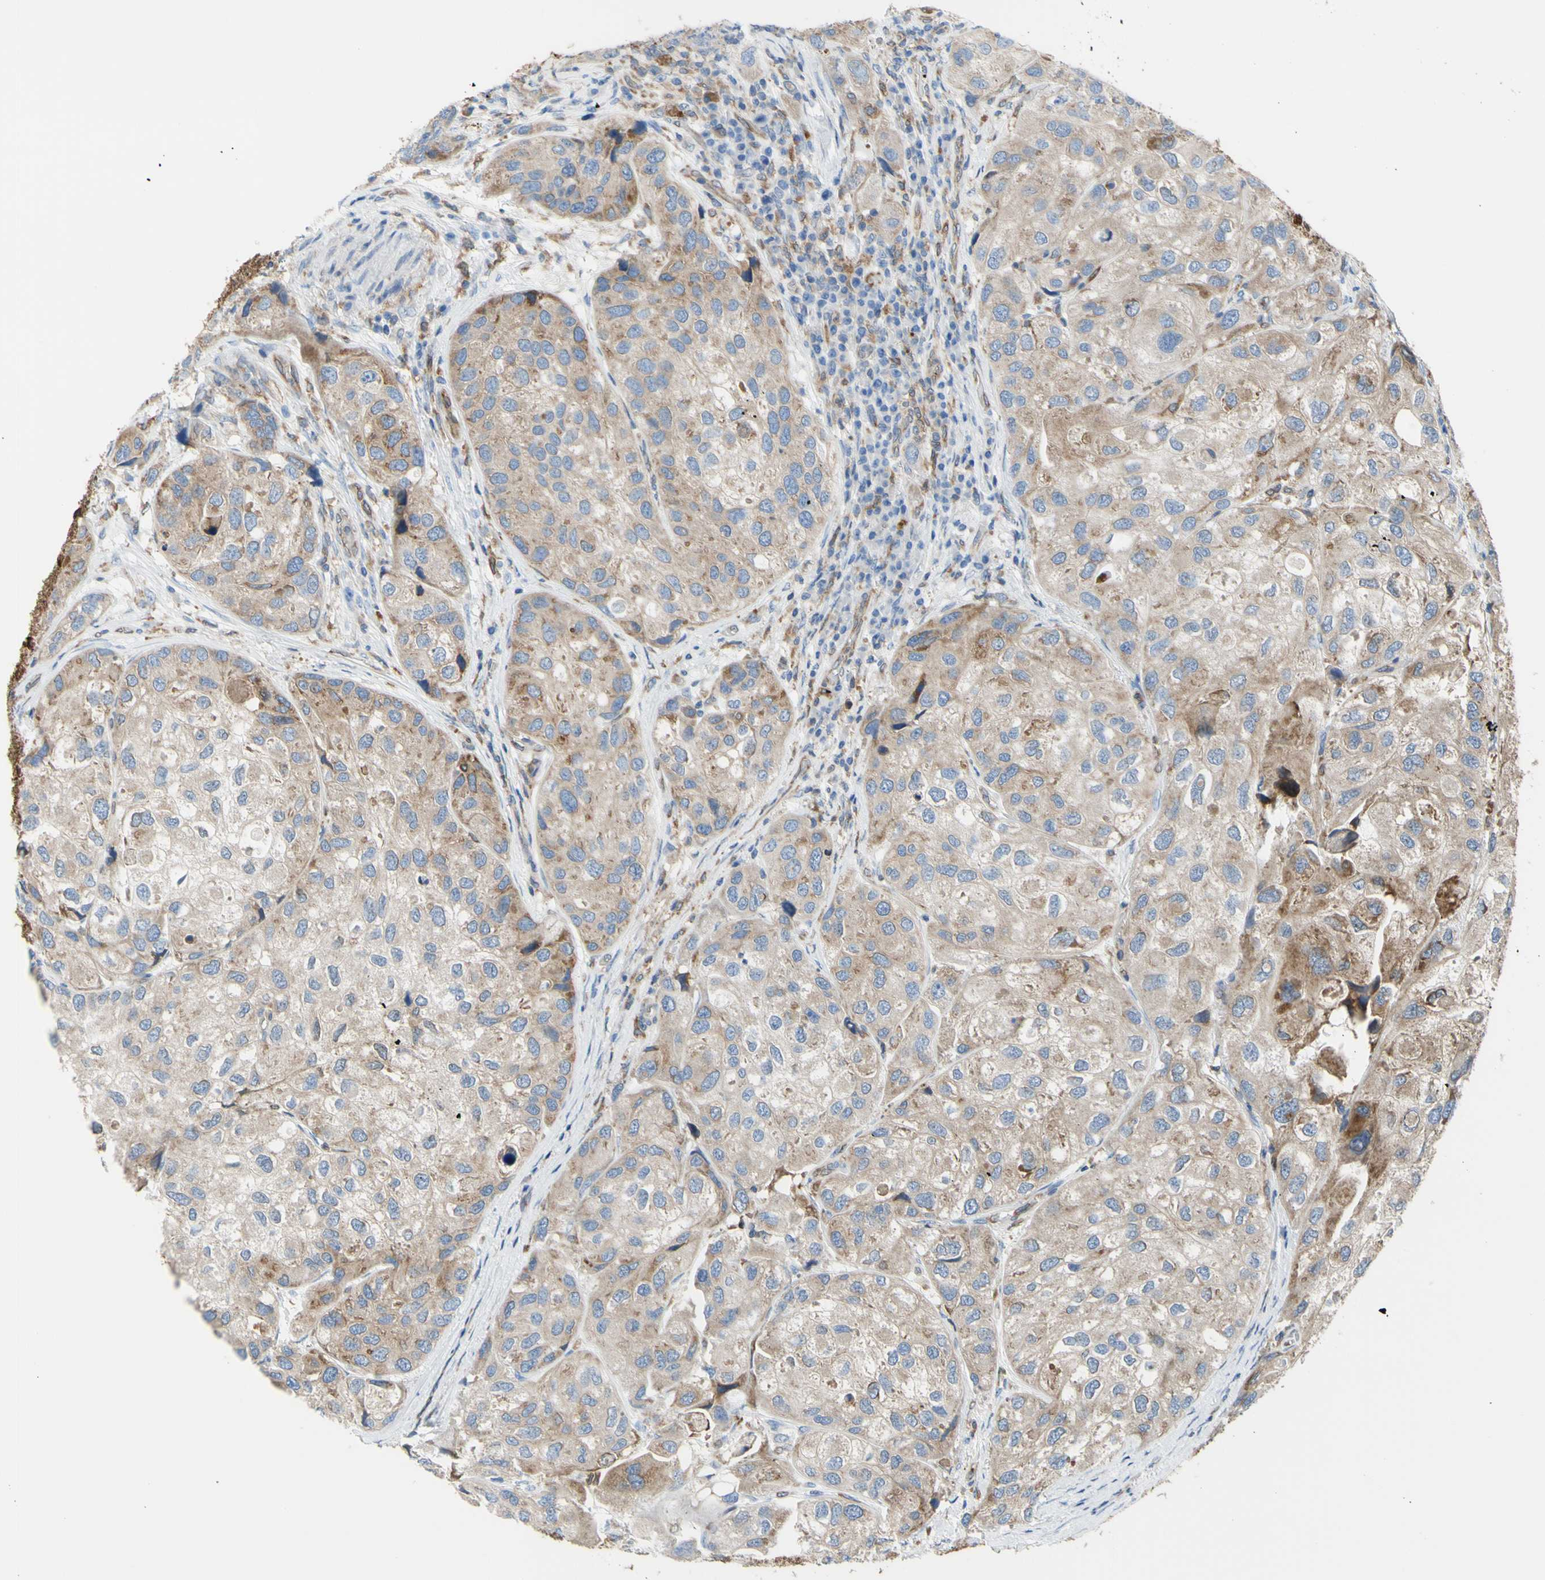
{"staining": {"intensity": "moderate", "quantity": ">75%", "location": "cytoplasmic/membranous"}, "tissue": "urothelial cancer", "cell_type": "Tumor cells", "image_type": "cancer", "snomed": [{"axis": "morphology", "description": "Urothelial carcinoma, High grade"}, {"axis": "topography", "description": "Urinary bladder"}], "caption": "Immunohistochemistry micrograph of neoplastic tissue: urothelial cancer stained using immunohistochemistry demonstrates medium levels of moderate protein expression localized specifically in the cytoplasmic/membranous of tumor cells, appearing as a cytoplasmic/membranous brown color.", "gene": "MGST2", "patient": {"sex": "female", "age": 64}}